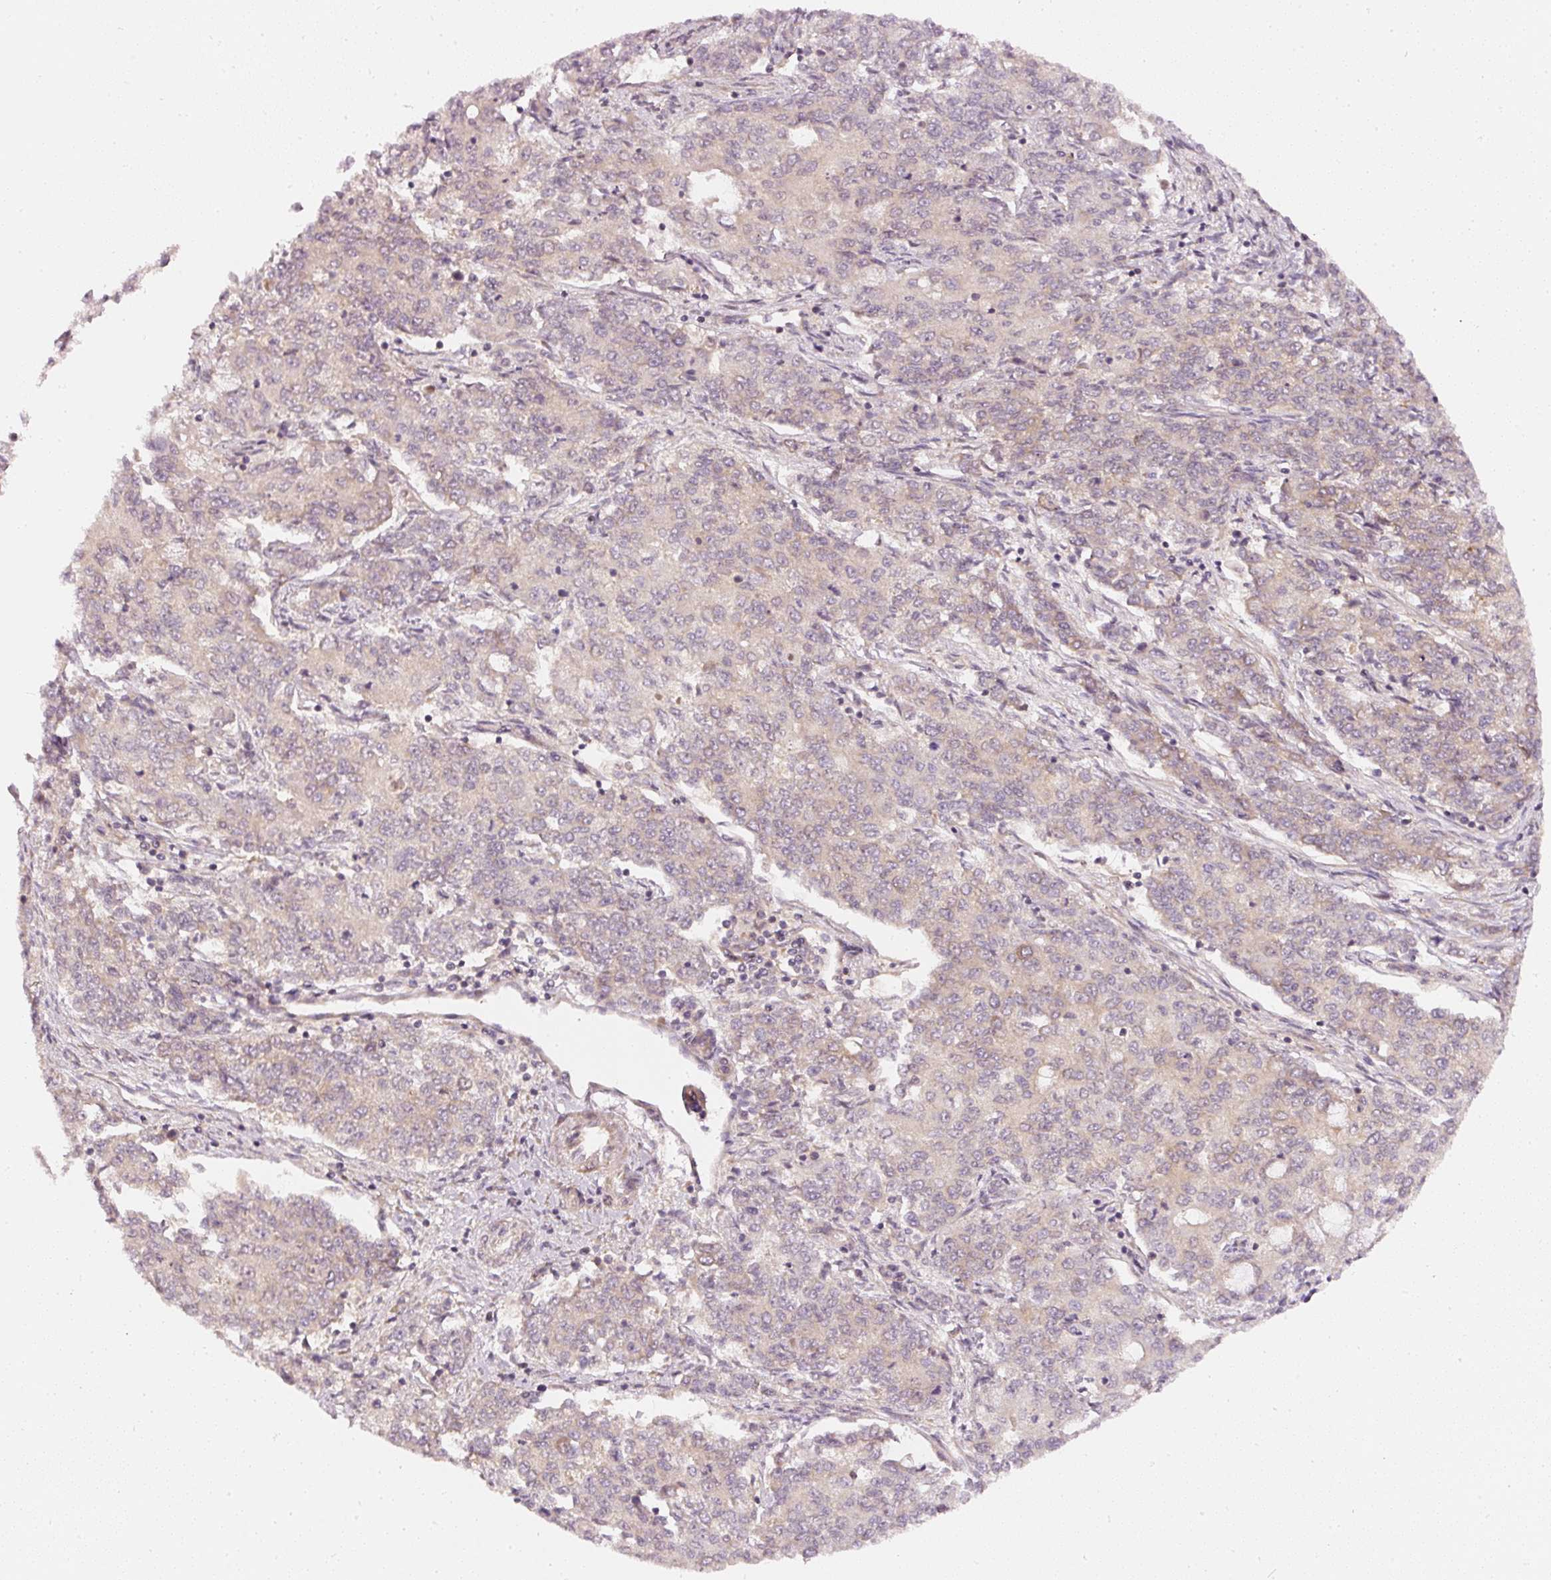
{"staining": {"intensity": "moderate", "quantity": "<25%", "location": "cytoplasmic/membranous"}, "tissue": "endometrial cancer", "cell_type": "Tumor cells", "image_type": "cancer", "snomed": [{"axis": "morphology", "description": "Adenocarcinoma, NOS"}, {"axis": "topography", "description": "Endometrium"}], "caption": "Human endometrial cancer (adenocarcinoma) stained for a protein (brown) reveals moderate cytoplasmic/membranous positive positivity in approximately <25% of tumor cells.", "gene": "ASMTL", "patient": {"sex": "female", "age": 50}}